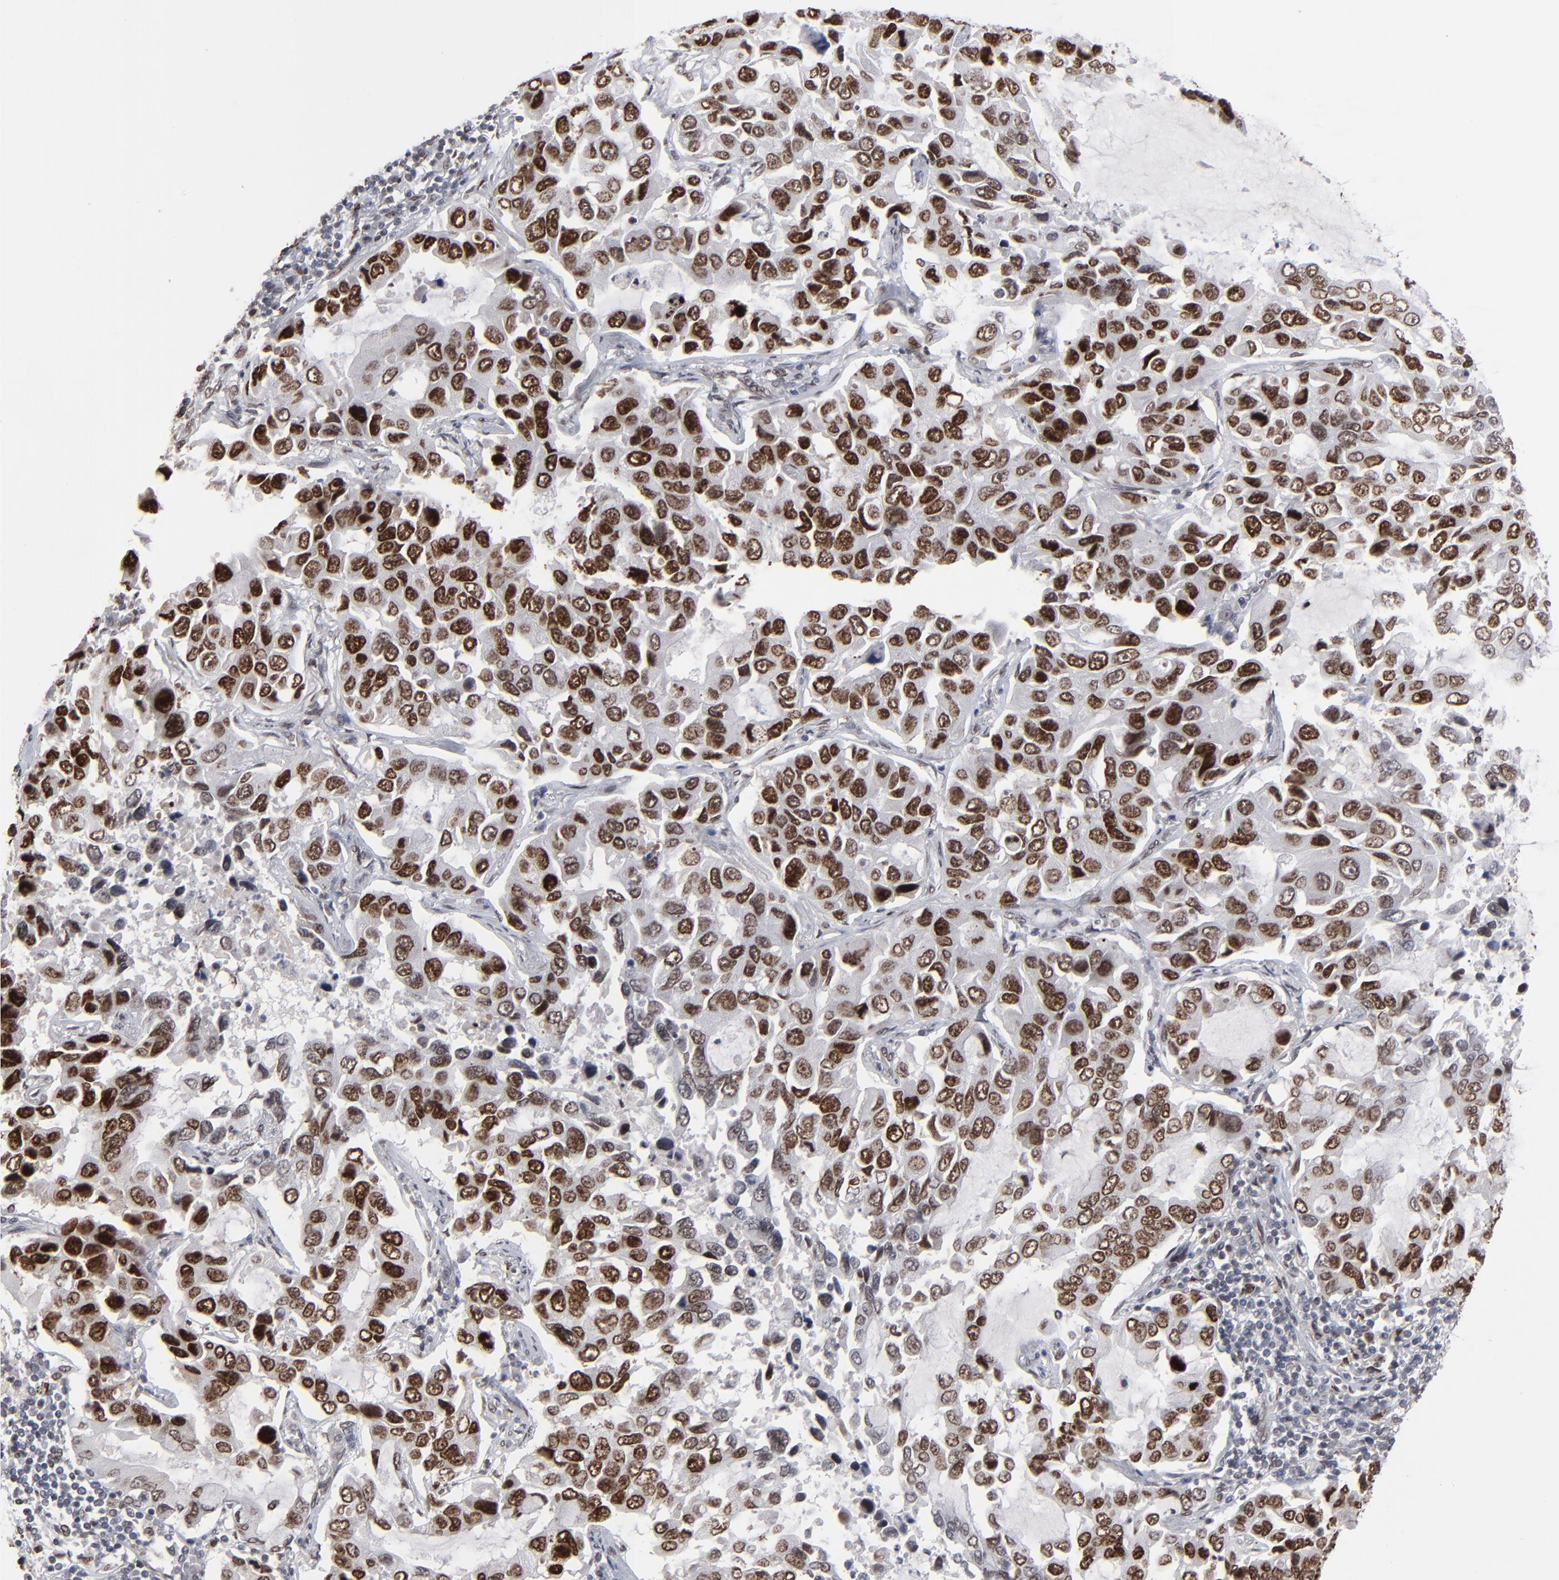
{"staining": {"intensity": "strong", "quantity": ">75%", "location": "nuclear"}, "tissue": "lung cancer", "cell_type": "Tumor cells", "image_type": "cancer", "snomed": [{"axis": "morphology", "description": "Adenocarcinoma, NOS"}, {"axis": "topography", "description": "Lung"}], "caption": "Human adenocarcinoma (lung) stained with a brown dye demonstrates strong nuclear positive staining in about >75% of tumor cells.", "gene": "BAZ1A", "patient": {"sex": "male", "age": 64}}